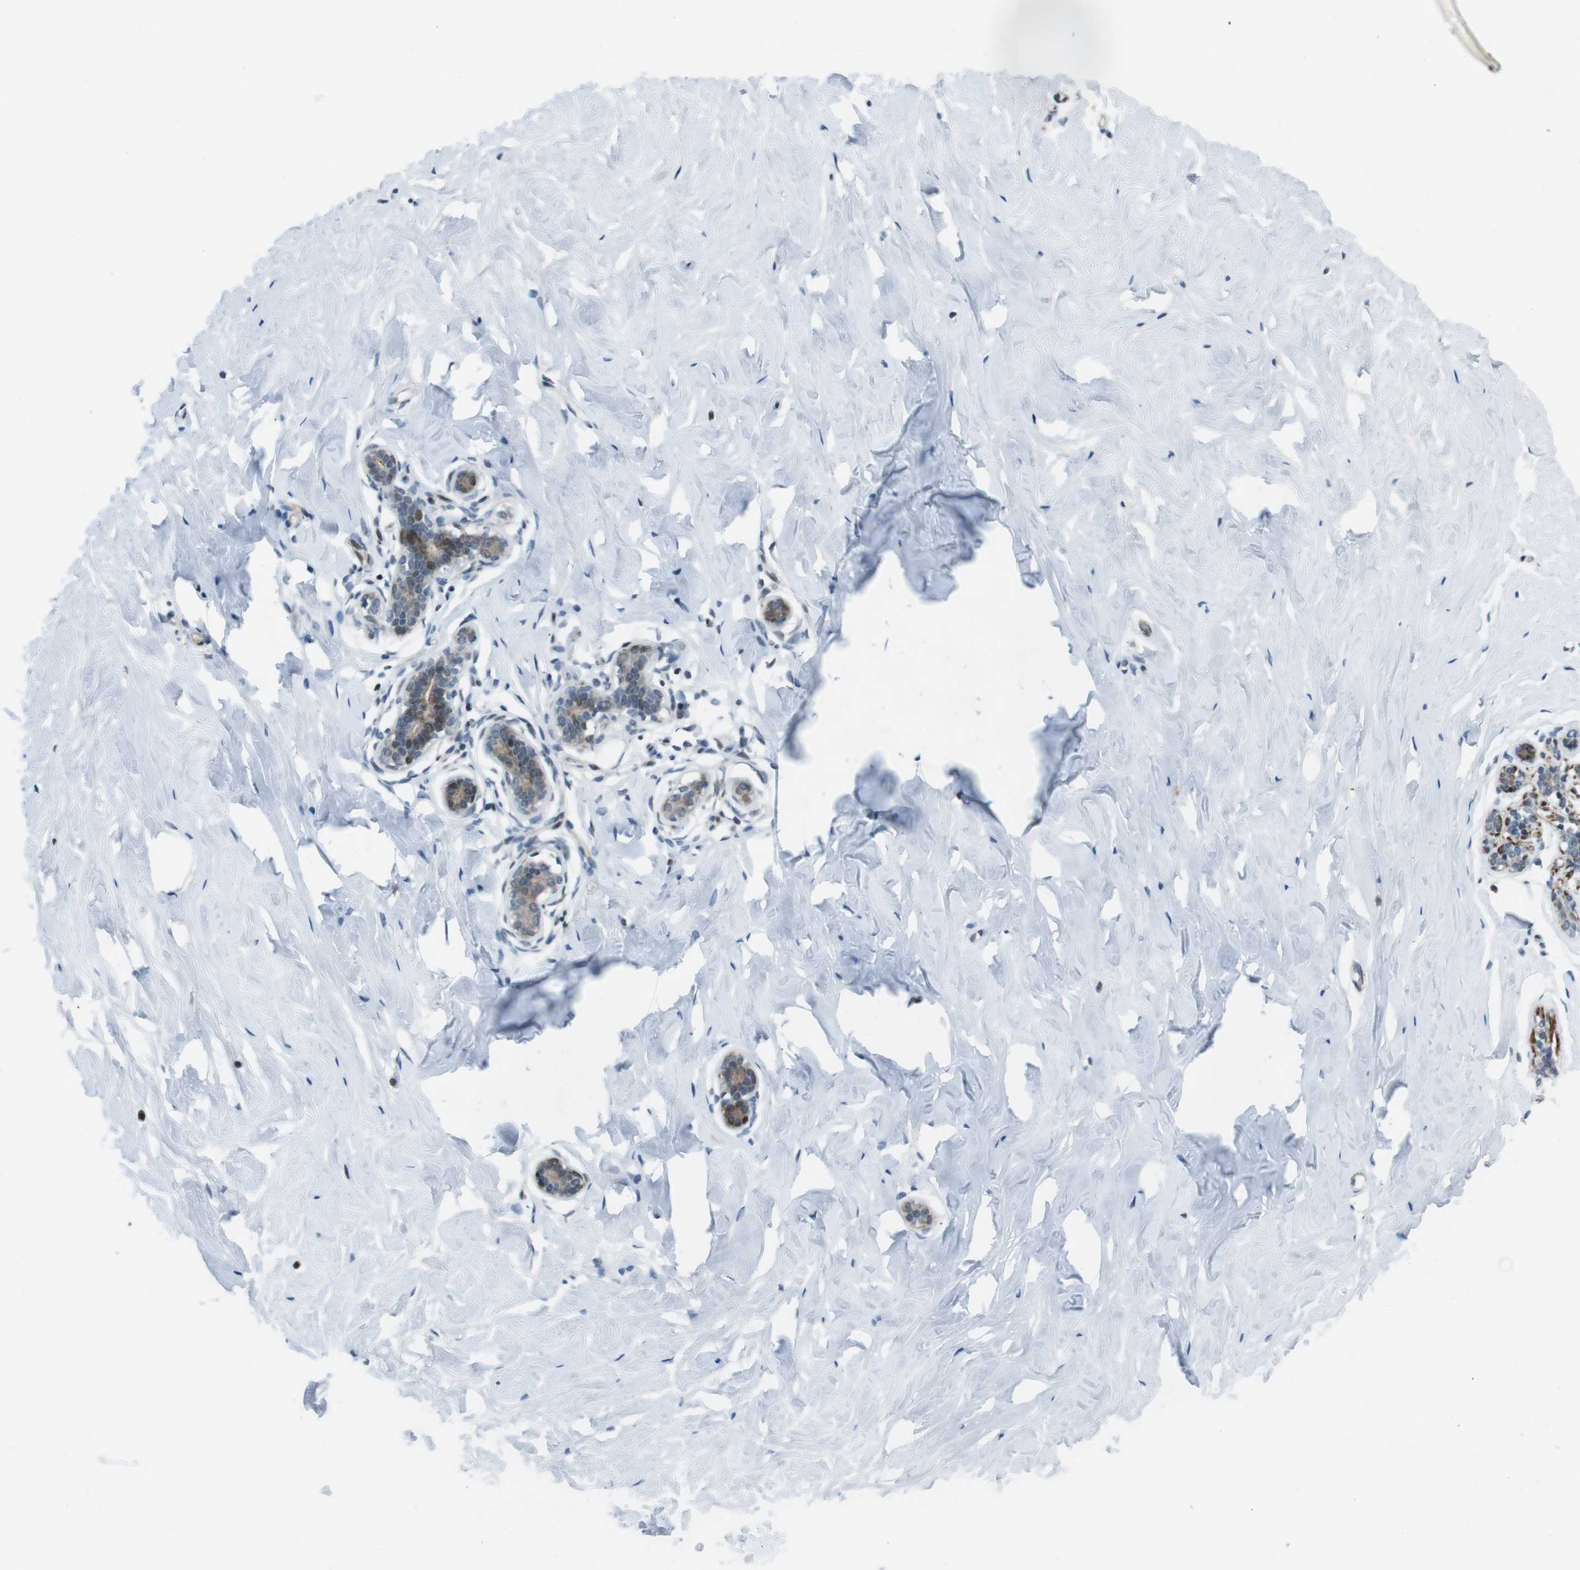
{"staining": {"intensity": "negative", "quantity": "none", "location": "none"}, "tissue": "breast", "cell_type": "Adipocytes", "image_type": "normal", "snomed": [{"axis": "morphology", "description": "Normal tissue, NOS"}, {"axis": "topography", "description": "Breast"}], "caption": "Adipocytes are negative for brown protein staining in benign breast. (Brightfield microscopy of DAB (3,3'-diaminobenzidine) immunohistochemistry (IHC) at high magnification).", "gene": "PBRM1", "patient": {"sex": "female", "age": 75}}